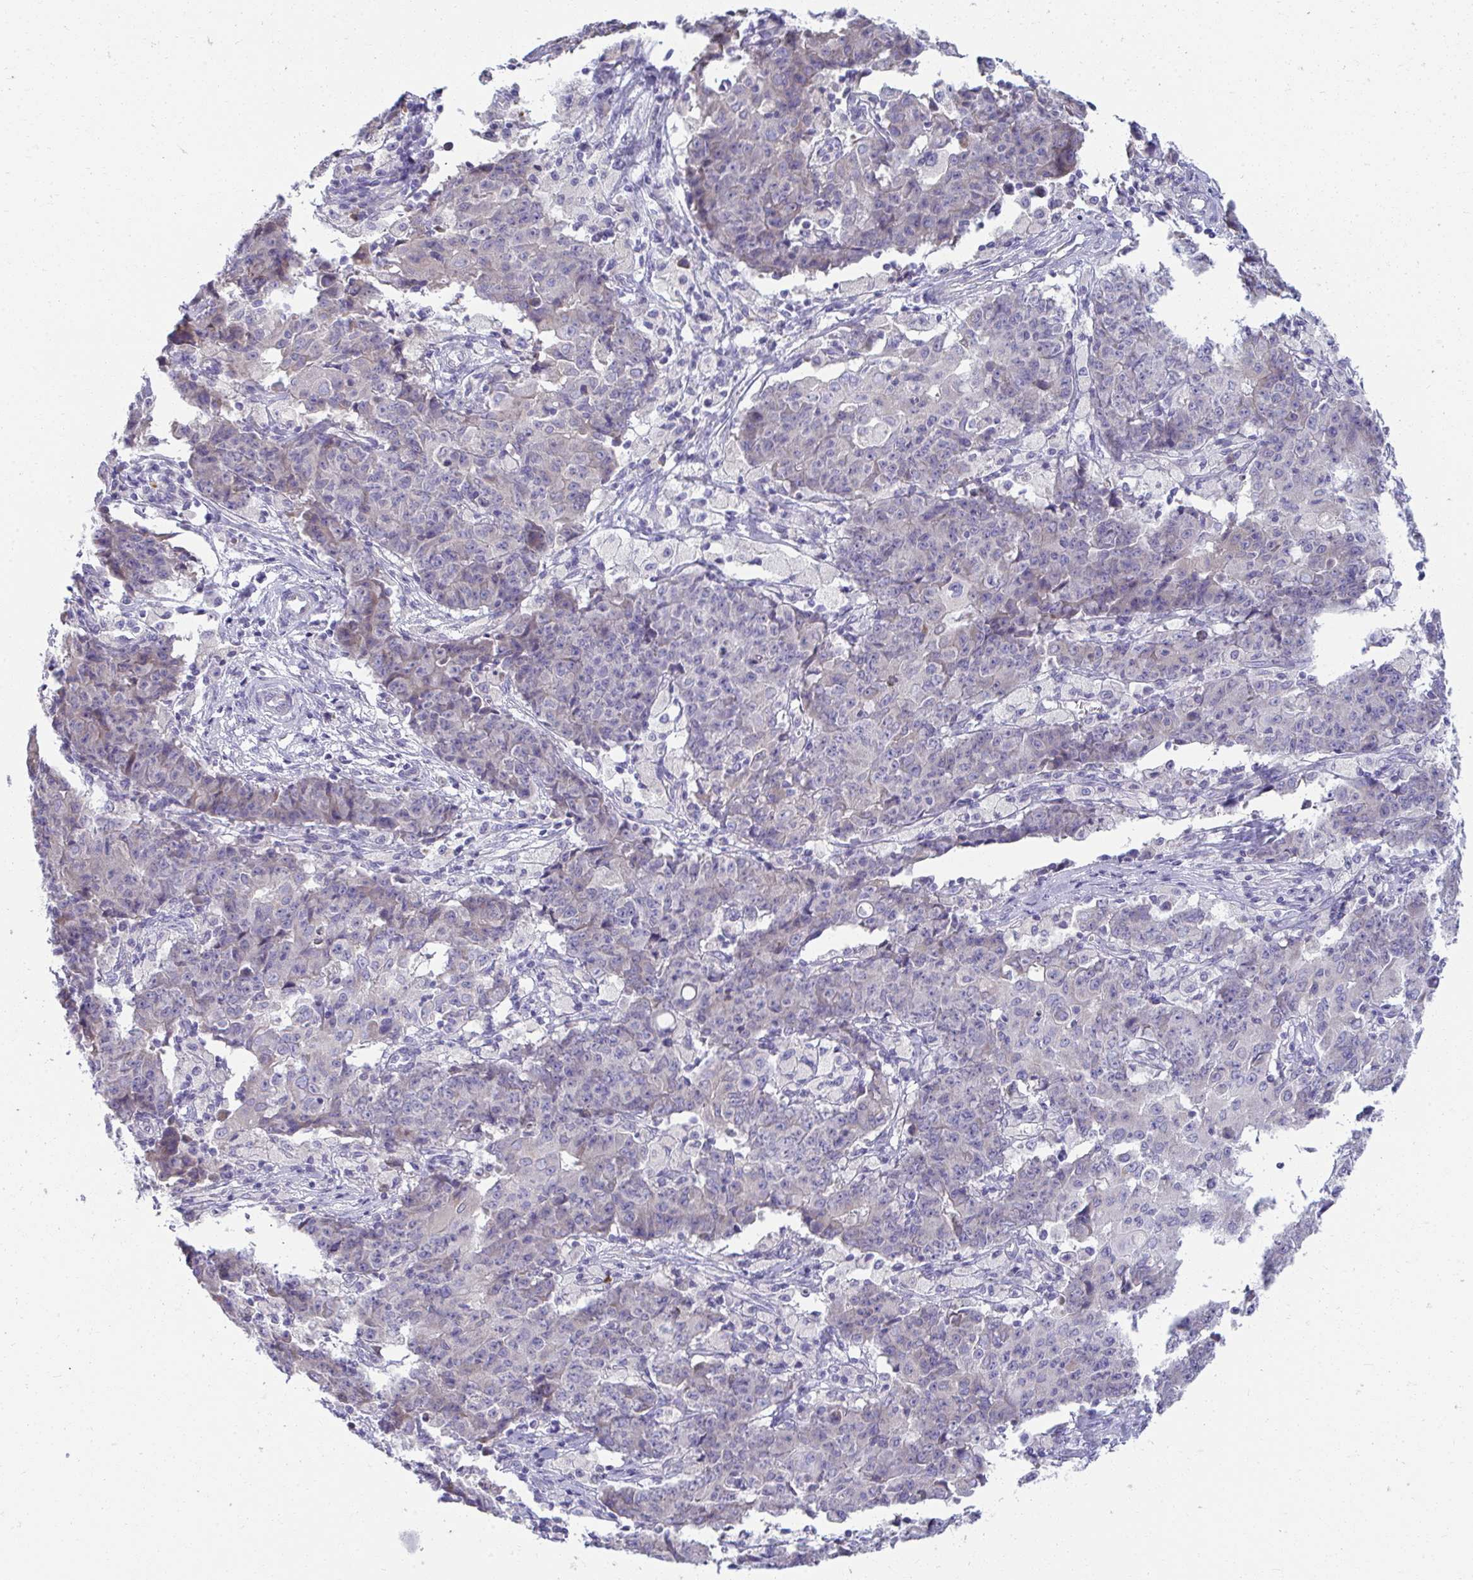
{"staining": {"intensity": "negative", "quantity": "none", "location": "none"}, "tissue": "ovarian cancer", "cell_type": "Tumor cells", "image_type": "cancer", "snomed": [{"axis": "morphology", "description": "Carcinoma, endometroid"}, {"axis": "topography", "description": "Ovary"}], "caption": "Human endometroid carcinoma (ovarian) stained for a protein using IHC reveals no positivity in tumor cells.", "gene": "FASLG", "patient": {"sex": "female", "age": 42}}